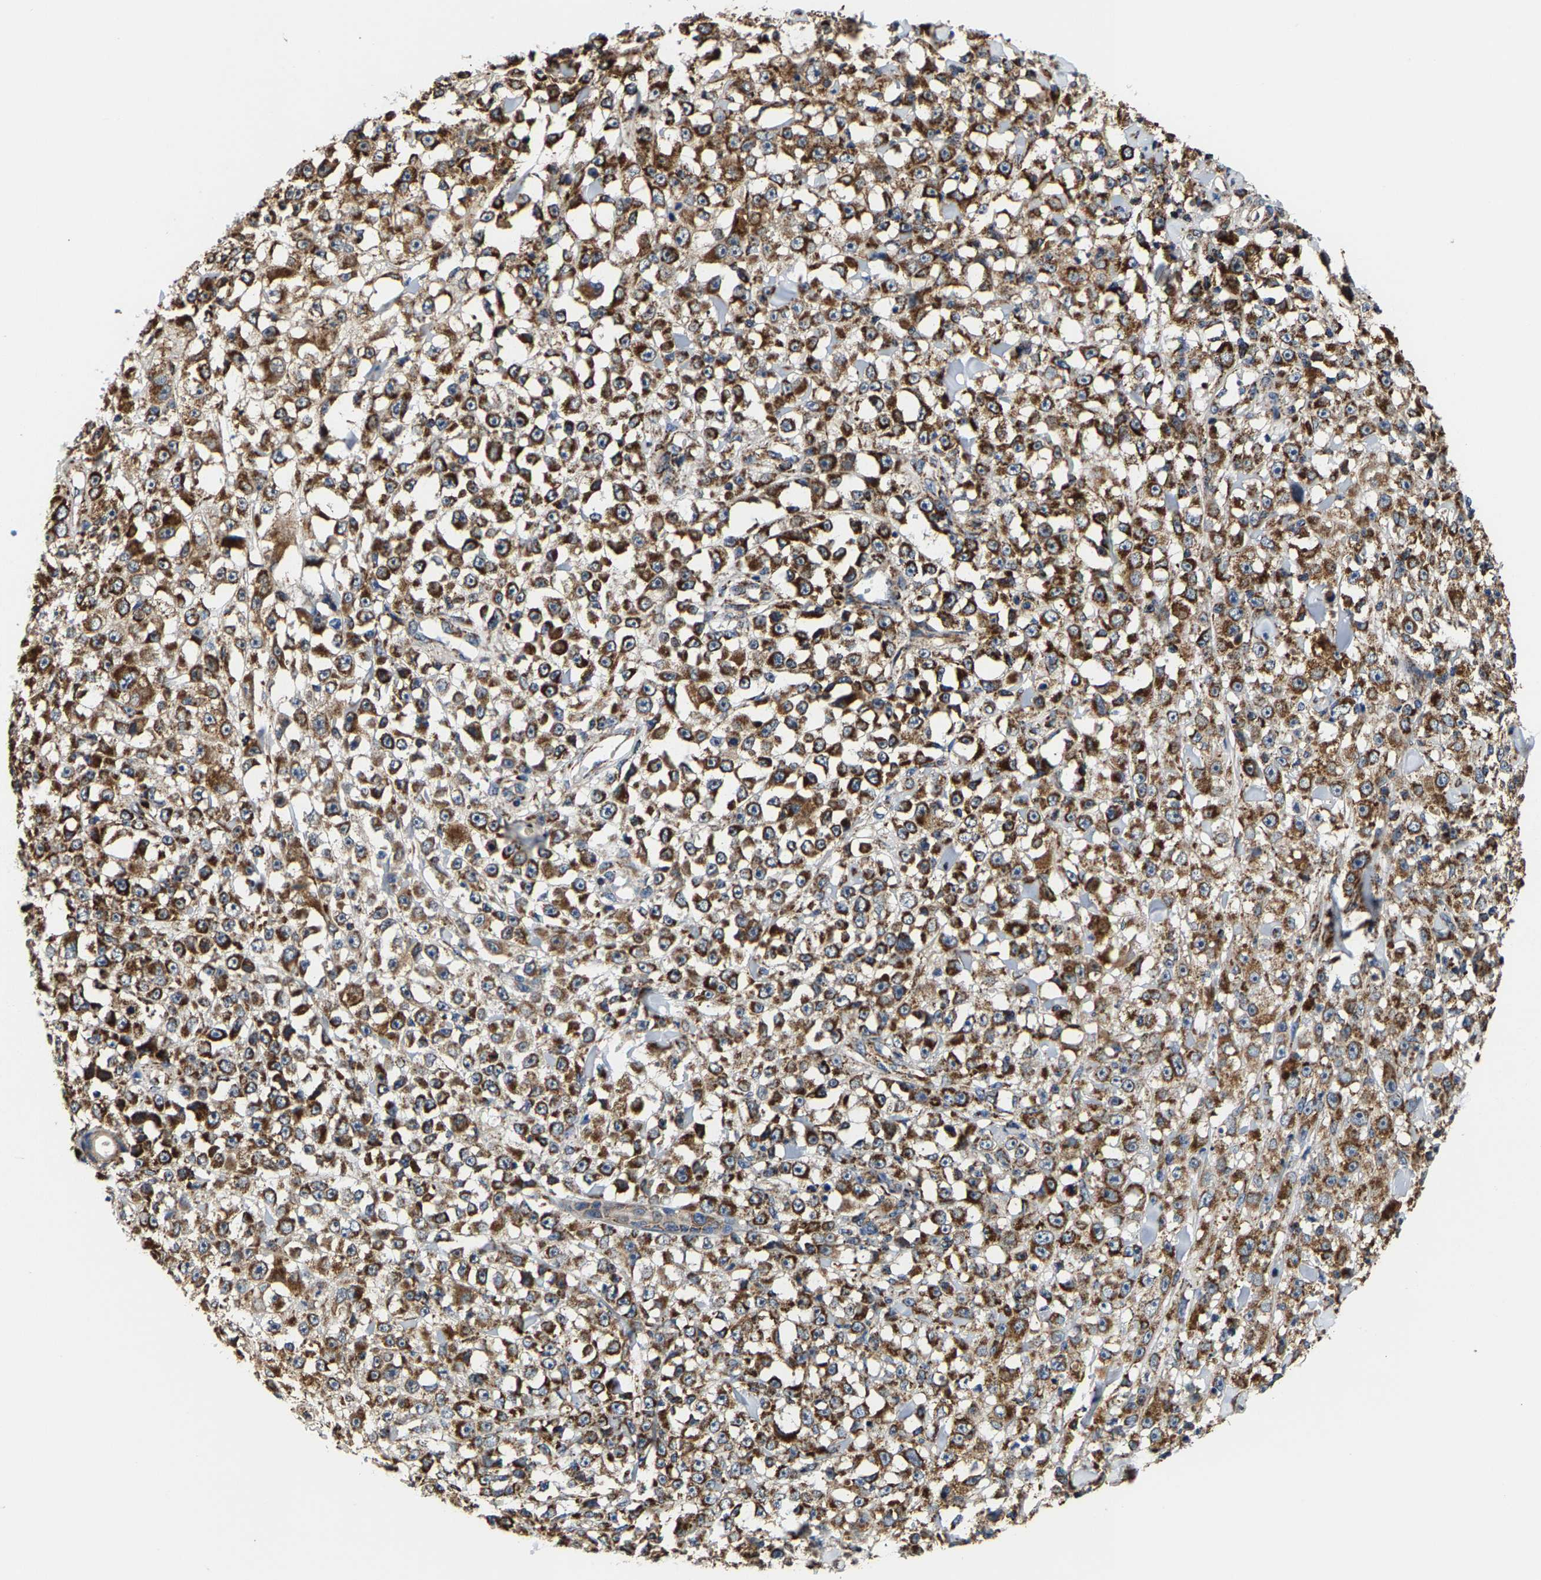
{"staining": {"intensity": "moderate", "quantity": ">75%", "location": "cytoplasmic/membranous"}, "tissue": "melanoma", "cell_type": "Tumor cells", "image_type": "cancer", "snomed": [{"axis": "morphology", "description": "Malignant melanoma, NOS"}, {"axis": "topography", "description": "Skin"}], "caption": "Malignant melanoma stained with a brown dye exhibits moderate cytoplasmic/membranous positive positivity in about >75% of tumor cells.", "gene": "SHMT2", "patient": {"sex": "female", "age": 82}}